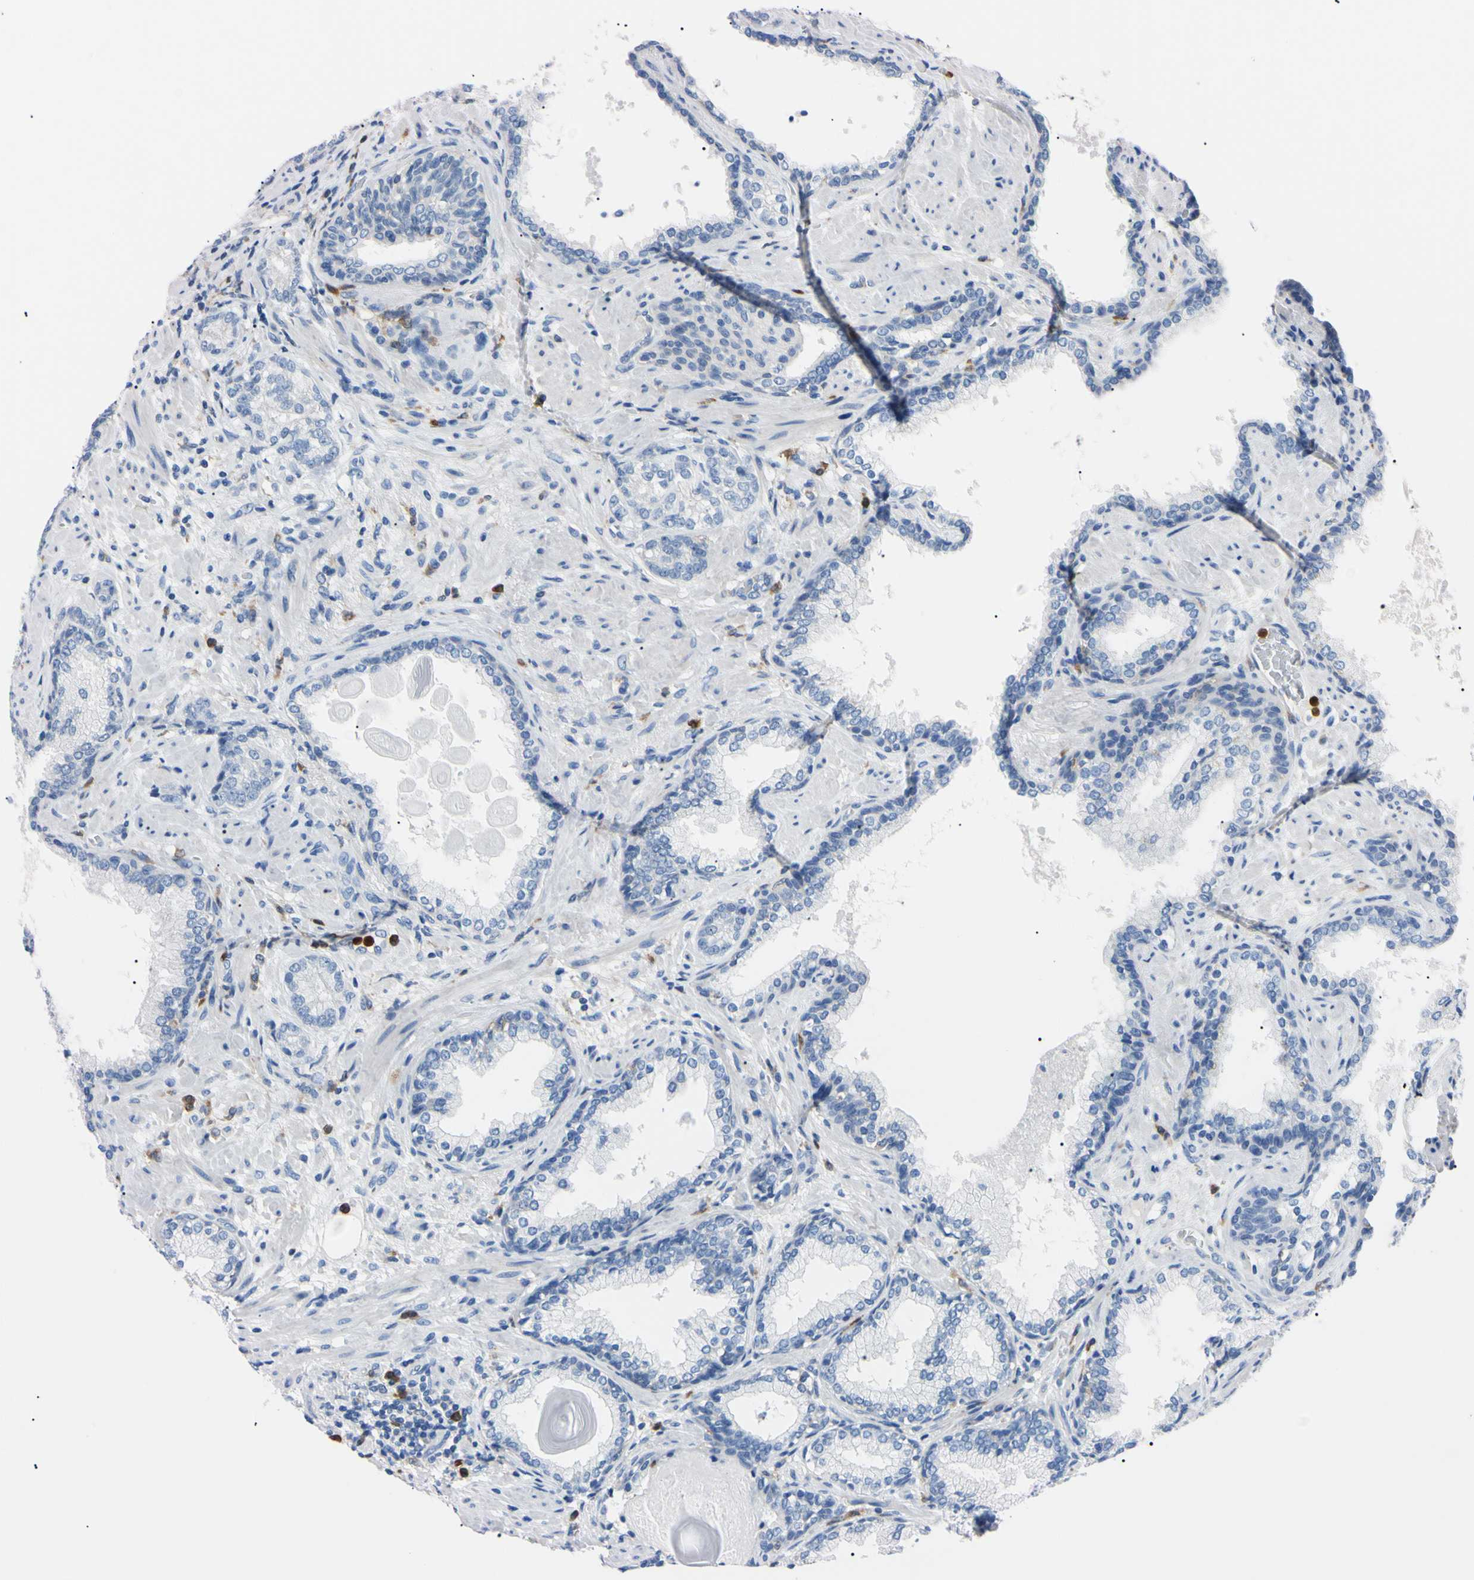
{"staining": {"intensity": "negative", "quantity": "none", "location": "none"}, "tissue": "prostate cancer", "cell_type": "Tumor cells", "image_type": "cancer", "snomed": [{"axis": "morphology", "description": "Adenocarcinoma, High grade"}, {"axis": "topography", "description": "Prostate"}], "caption": "Tumor cells show no significant positivity in adenocarcinoma (high-grade) (prostate). The staining was performed using DAB to visualize the protein expression in brown, while the nuclei were stained in blue with hematoxylin (Magnification: 20x).", "gene": "NCF4", "patient": {"sex": "male", "age": 61}}